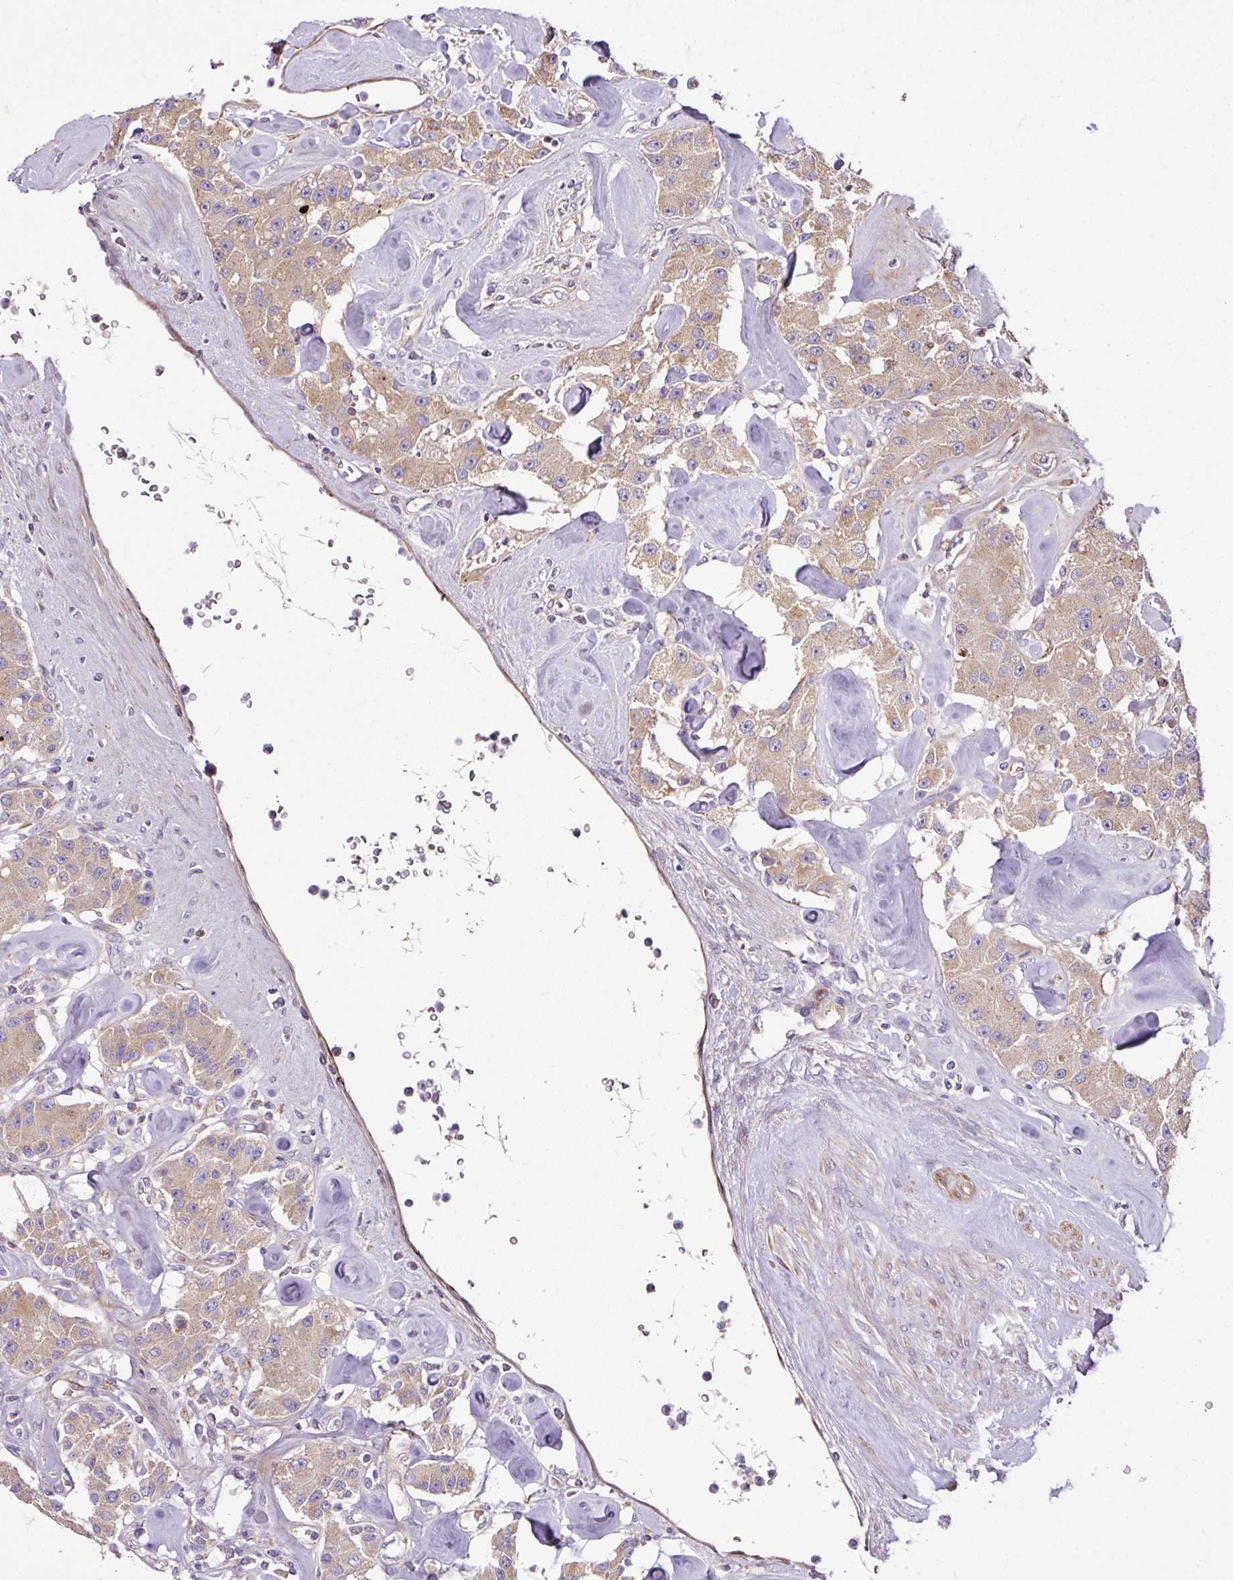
{"staining": {"intensity": "weak", "quantity": ">75%", "location": "cytoplasmic/membranous"}, "tissue": "carcinoid", "cell_type": "Tumor cells", "image_type": "cancer", "snomed": [{"axis": "morphology", "description": "Carcinoid, malignant, NOS"}, {"axis": "topography", "description": "Pancreas"}], "caption": "A brown stain highlights weak cytoplasmic/membranous positivity of a protein in human carcinoid tumor cells. Nuclei are stained in blue.", "gene": "CTXN2", "patient": {"sex": "male", "age": 41}}